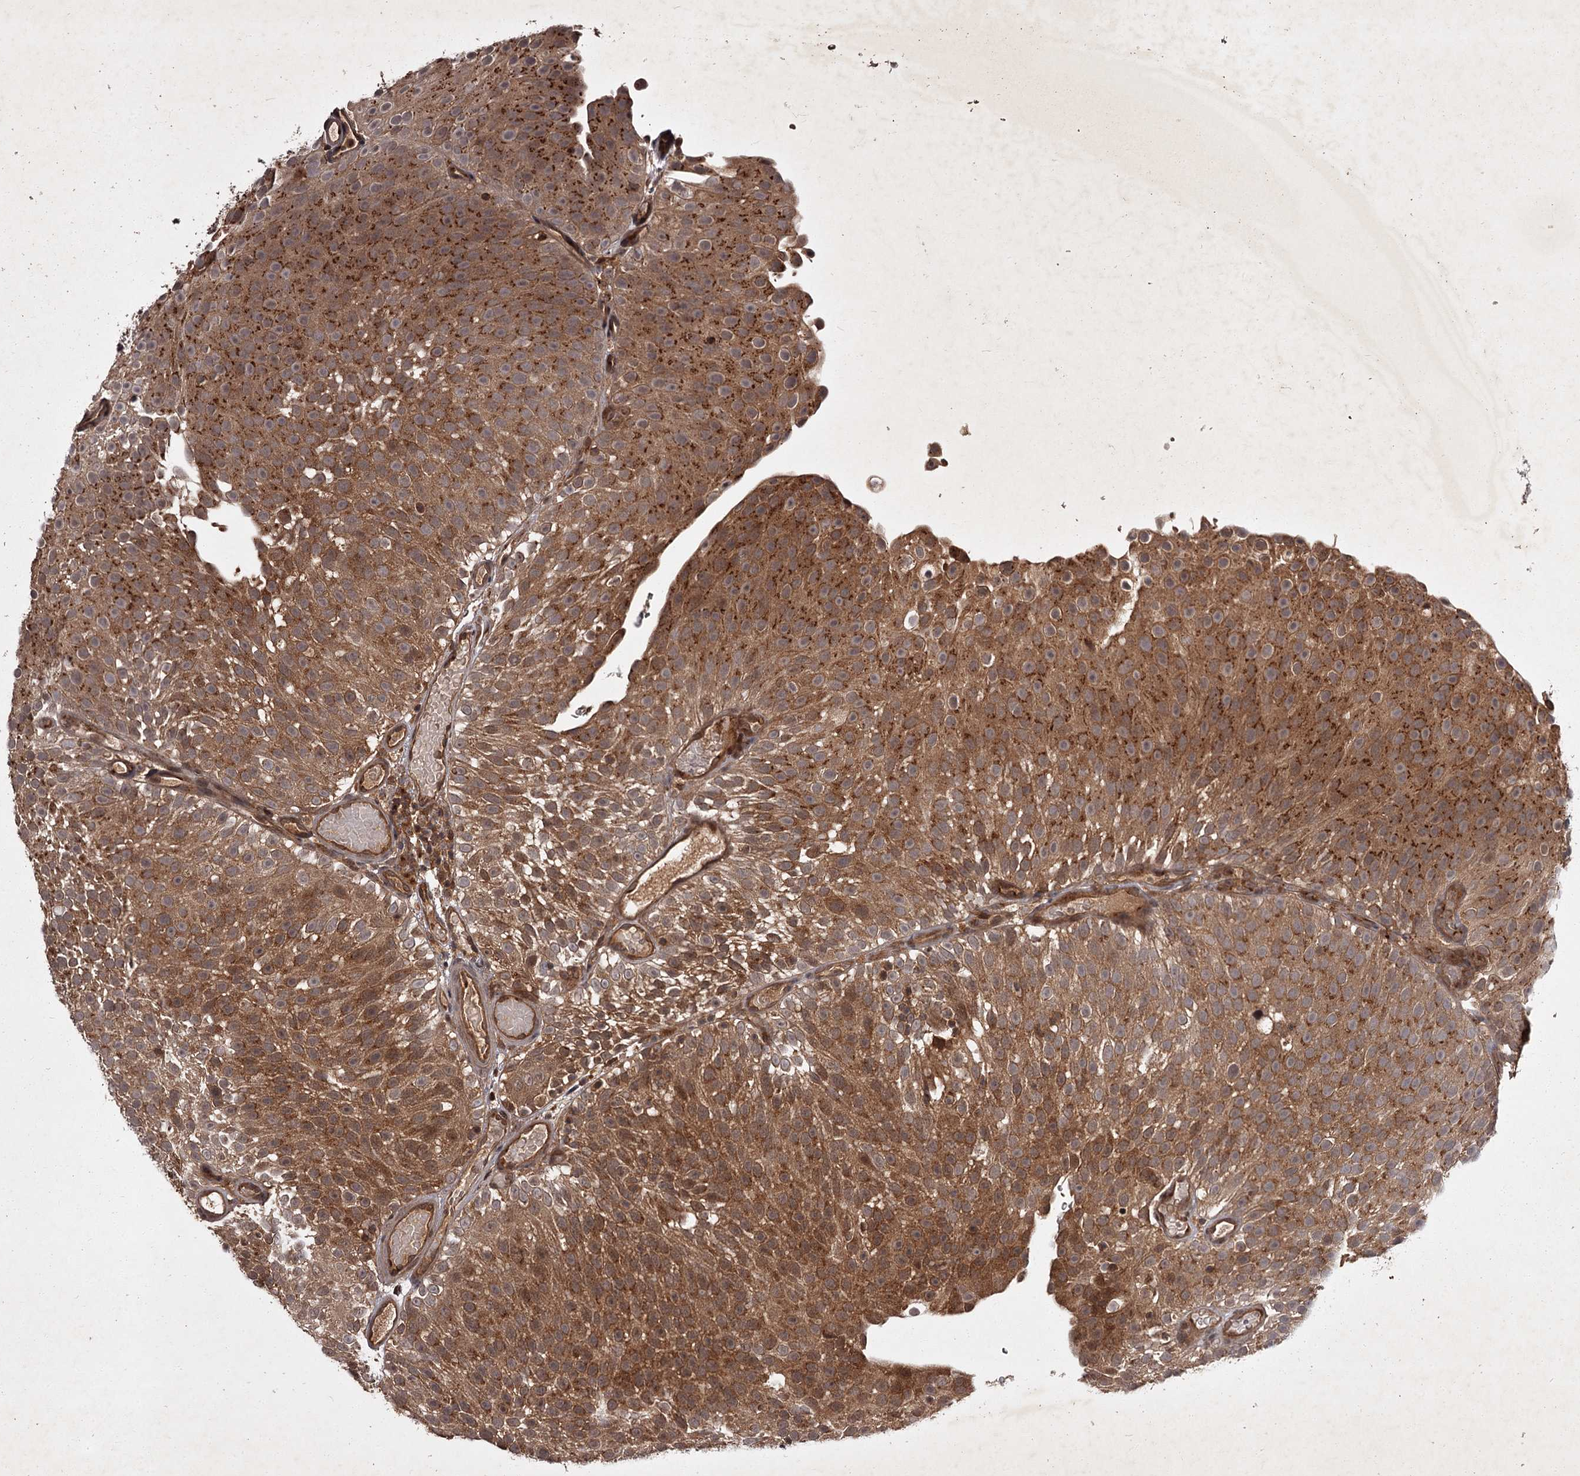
{"staining": {"intensity": "moderate", "quantity": ">75%", "location": "cytoplasmic/membranous"}, "tissue": "urothelial cancer", "cell_type": "Tumor cells", "image_type": "cancer", "snomed": [{"axis": "morphology", "description": "Urothelial carcinoma, Low grade"}, {"axis": "topography", "description": "Urinary bladder"}], "caption": "This is an image of immunohistochemistry staining of urothelial cancer, which shows moderate positivity in the cytoplasmic/membranous of tumor cells.", "gene": "TBC1D23", "patient": {"sex": "male", "age": 78}}